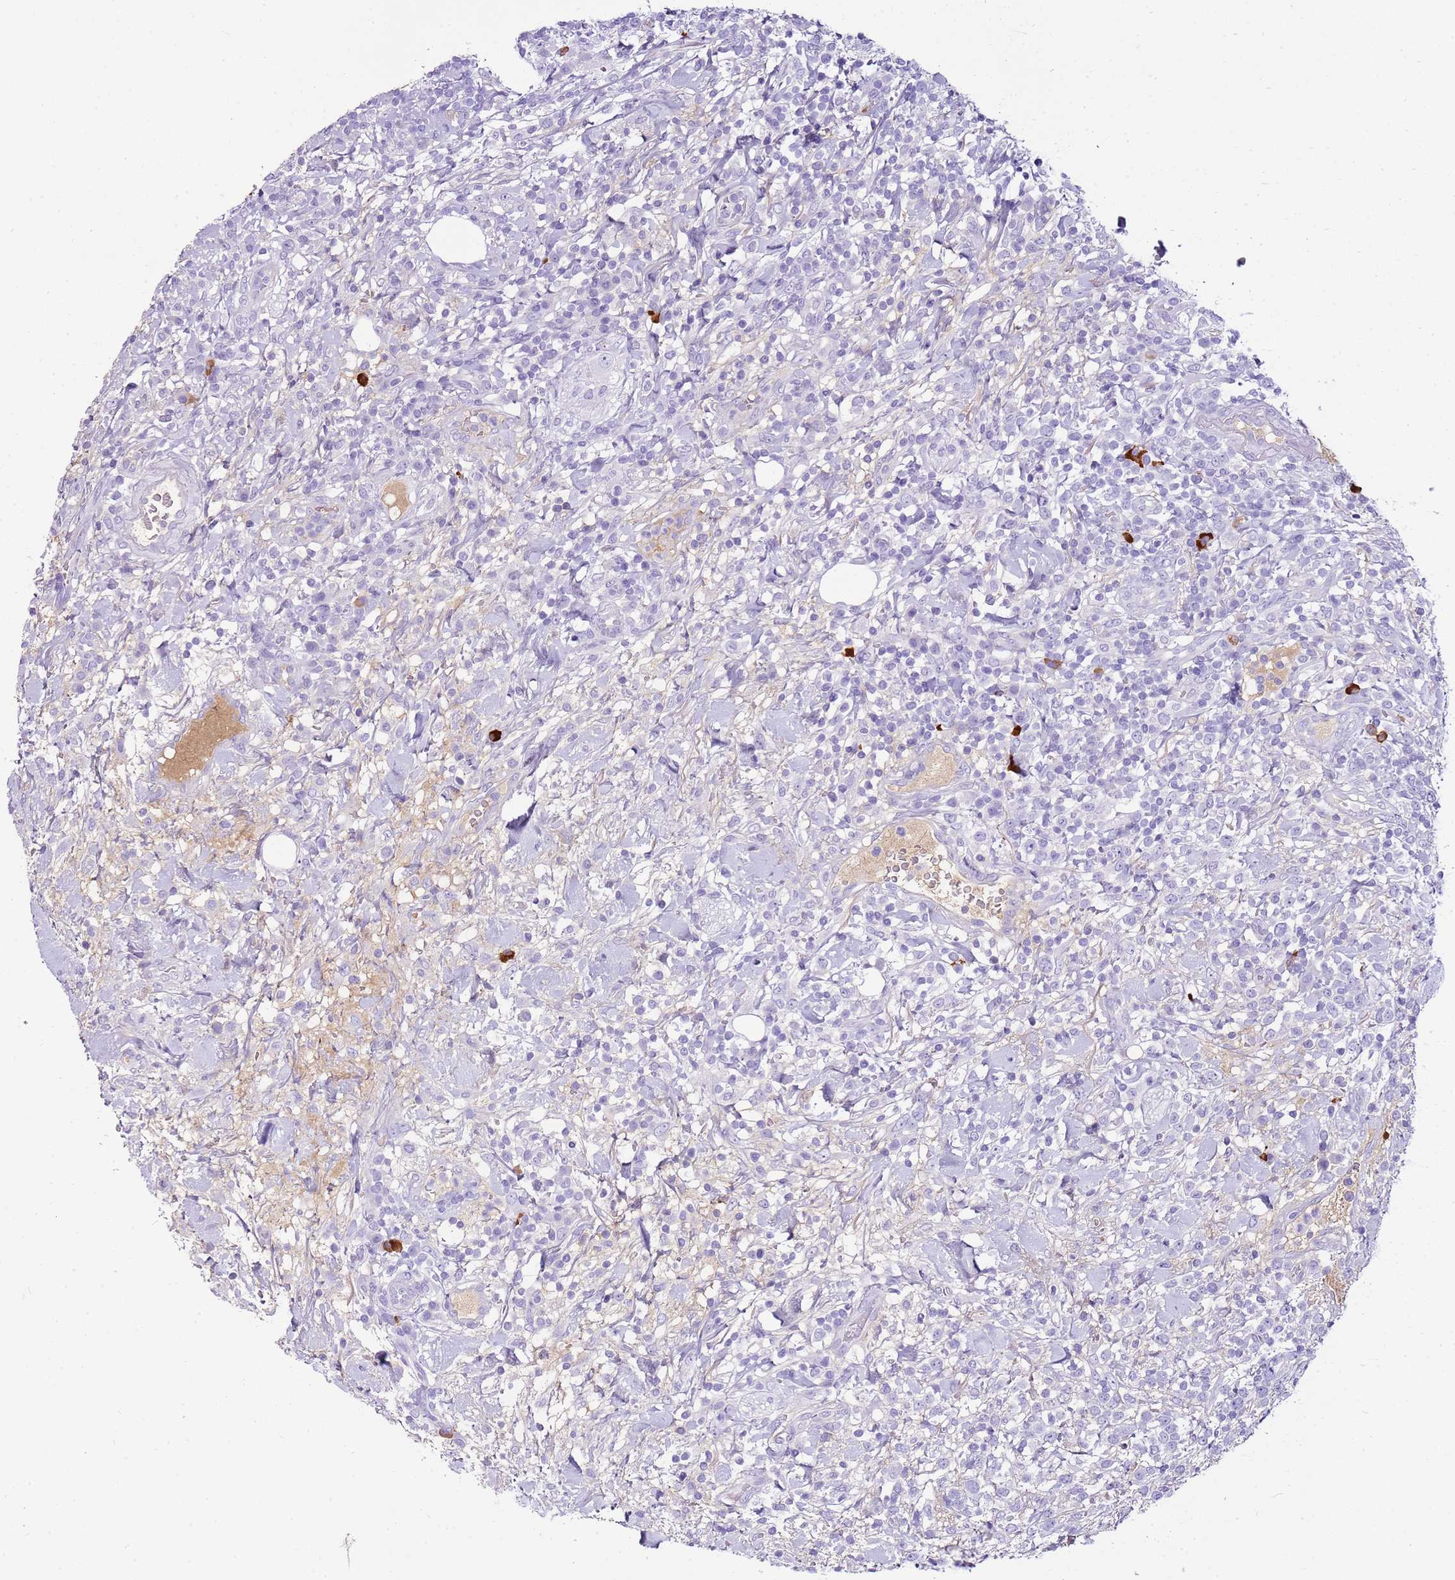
{"staining": {"intensity": "negative", "quantity": "none", "location": "none"}, "tissue": "lymphoma", "cell_type": "Tumor cells", "image_type": "cancer", "snomed": [{"axis": "morphology", "description": "Malignant lymphoma, non-Hodgkin's type, High grade"}, {"axis": "topography", "description": "Colon"}], "caption": "An image of lymphoma stained for a protein shows no brown staining in tumor cells.", "gene": "IGKV3D-11", "patient": {"sex": "female", "age": 53}}